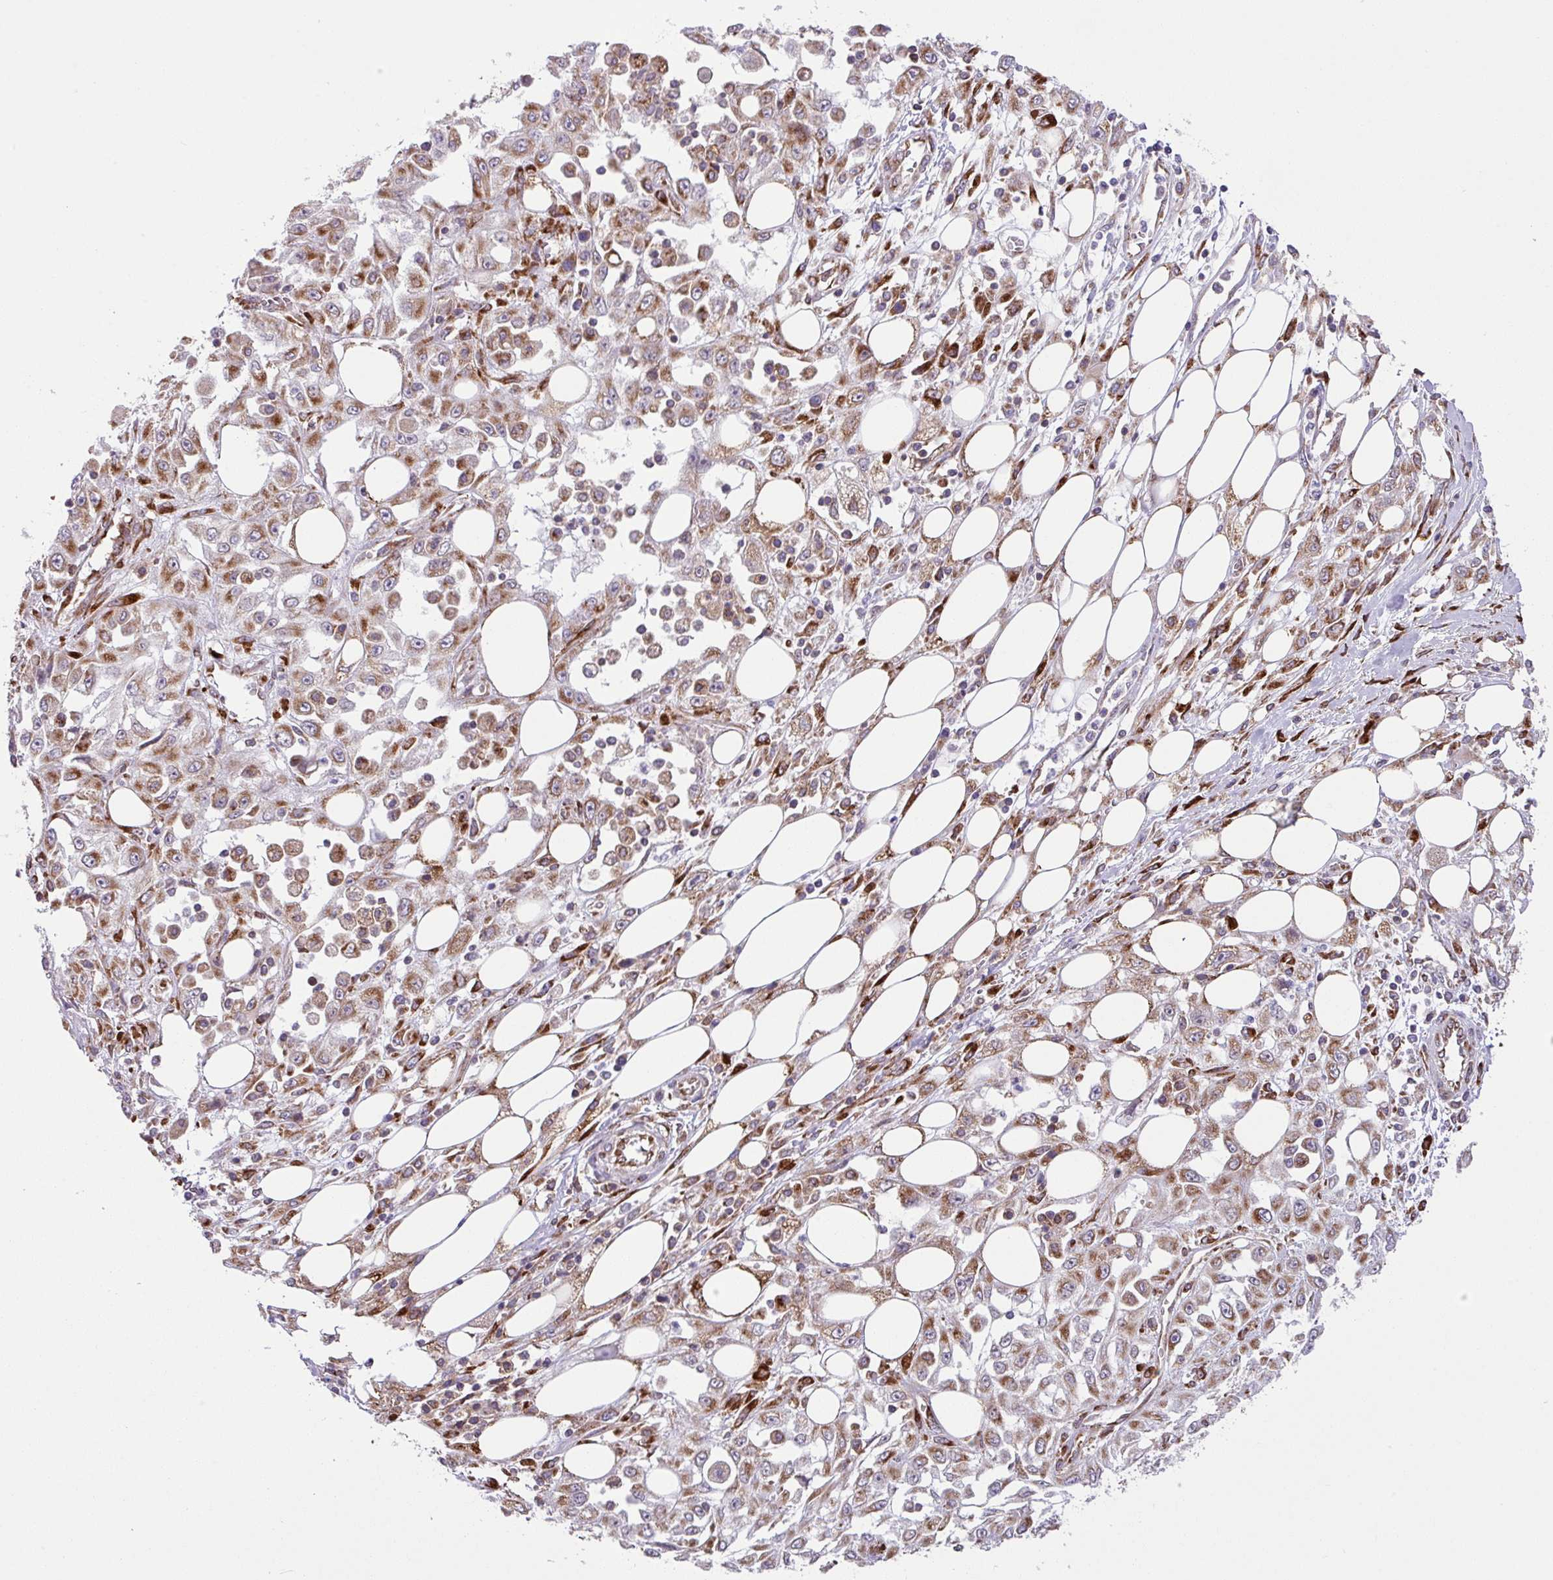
{"staining": {"intensity": "moderate", "quantity": ">75%", "location": "cytoplasmic/membranous"}, "tissue": "skin cancer", "cell_type": "Tumor cells", "image_type": "cancer", "snomed": [{"axis": "morphology", "description": "Squamous cell carcinoma, NOS"}, {"axis": "morphology", "description": "Squamous cell carcinoma, metastatic, NOS"}, {"axis": "topography", "description": "Skin"}, {"axis": "topography", "description": "Lymph node"}], "caption": "Skin squamous cell carcinoma stained for a protein exhibits moderate cytoplasmic/membranous positivity in tumor cells.", "gene": "SLC39A7", "patient": {"sex": "male", "age": 75}}